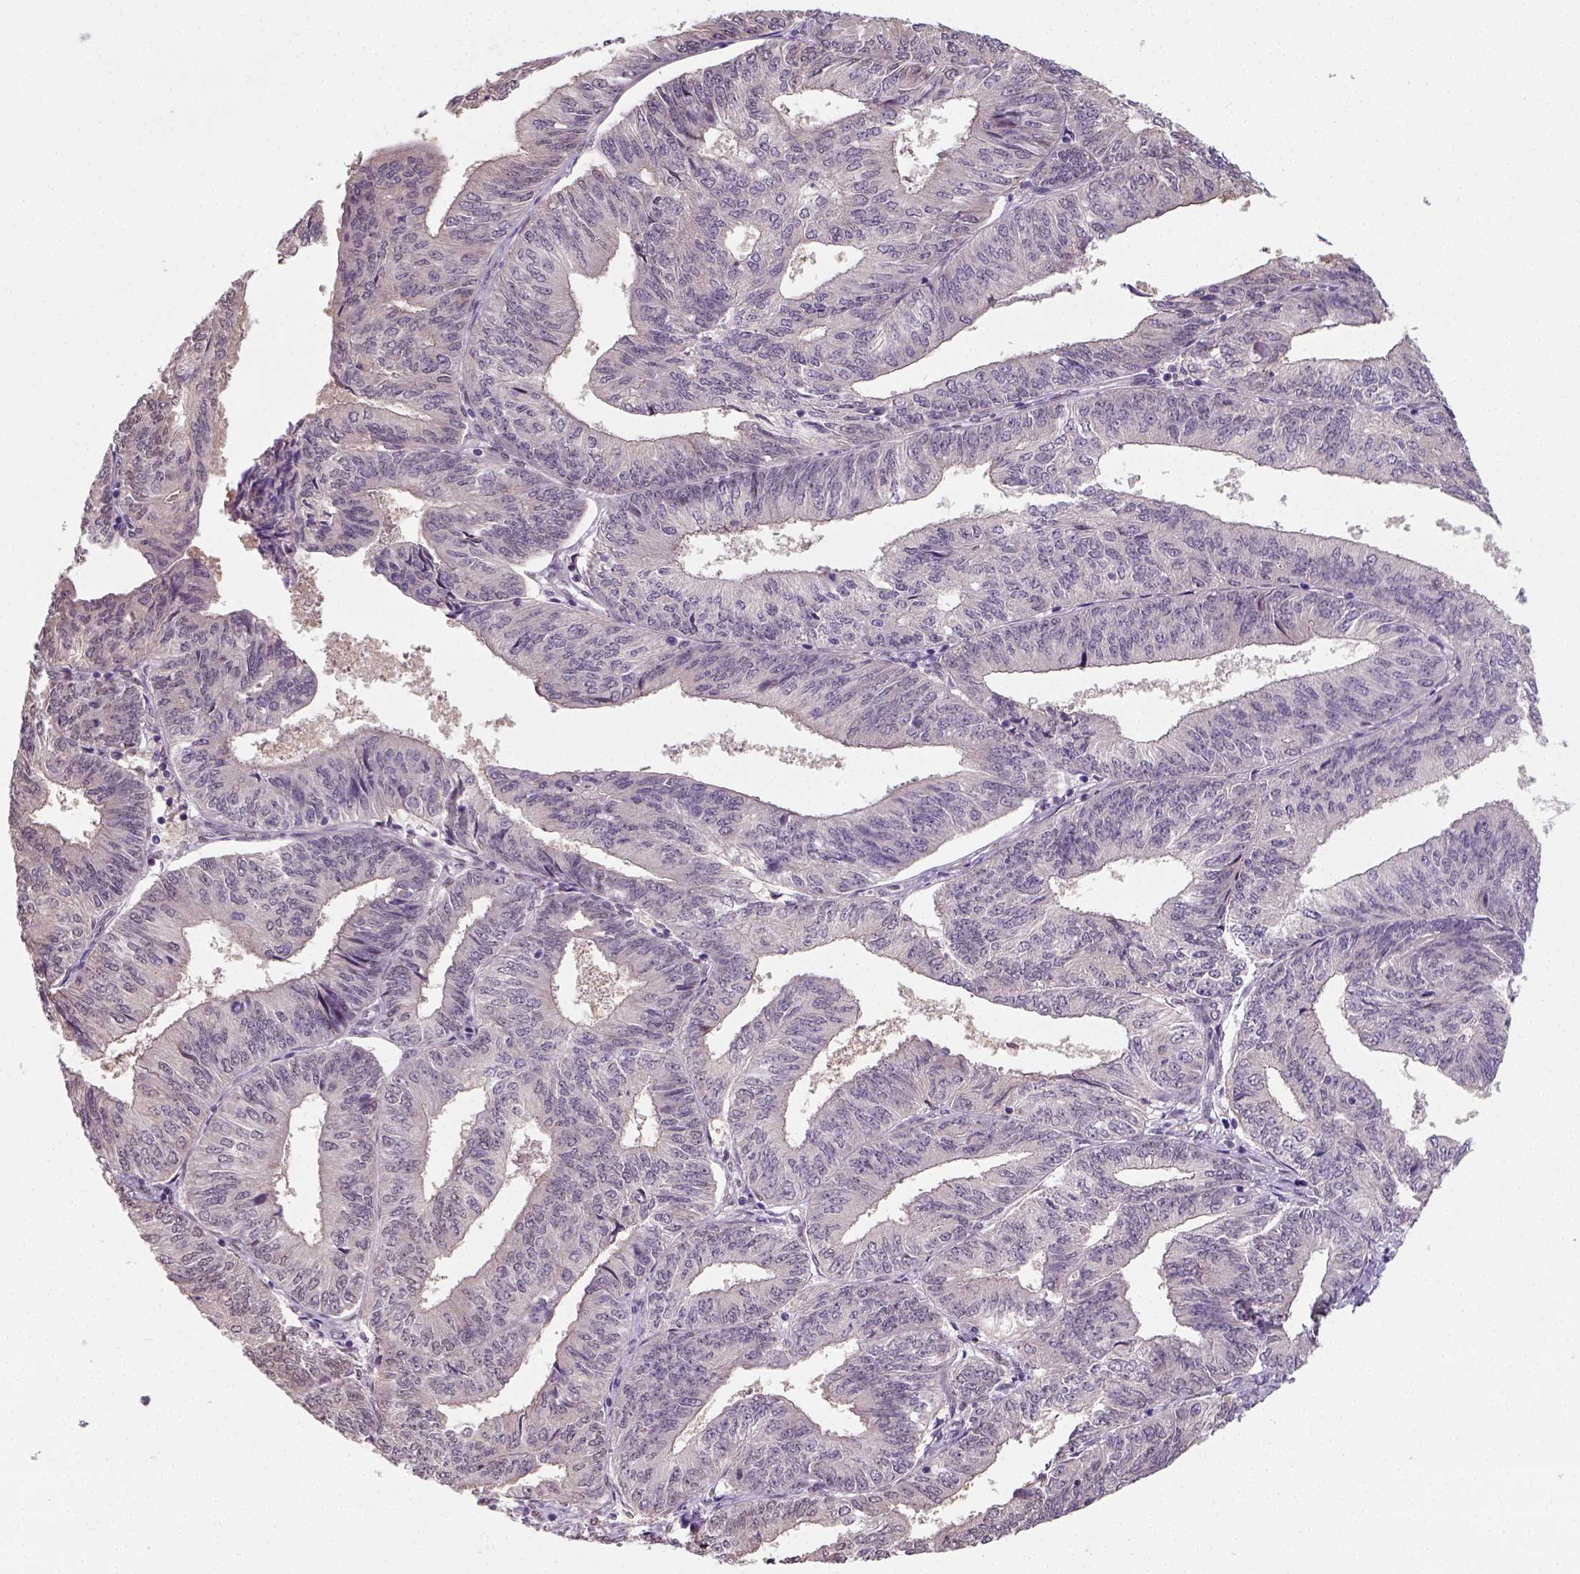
{"staining": {"intensity": "negative", "quantity": "none", "location": "none"}, "tissue": "endometrial cancer", "cell_type": "Tumor cells", "image_type": "cancer", "snomed": [{"axis": "morphology", "description": "Adenocarcinoma, NOS"}, {"axis": "topography", "description": "Endometrium"}], "caption": "IHC of endometrial adenocarcinoma displays no staining in tumor cells. (DAB immunohistochemistry with hematoxylin counter stain).", "gene": "C1orf112", "patient": {"sex": "female", "age": 58}}